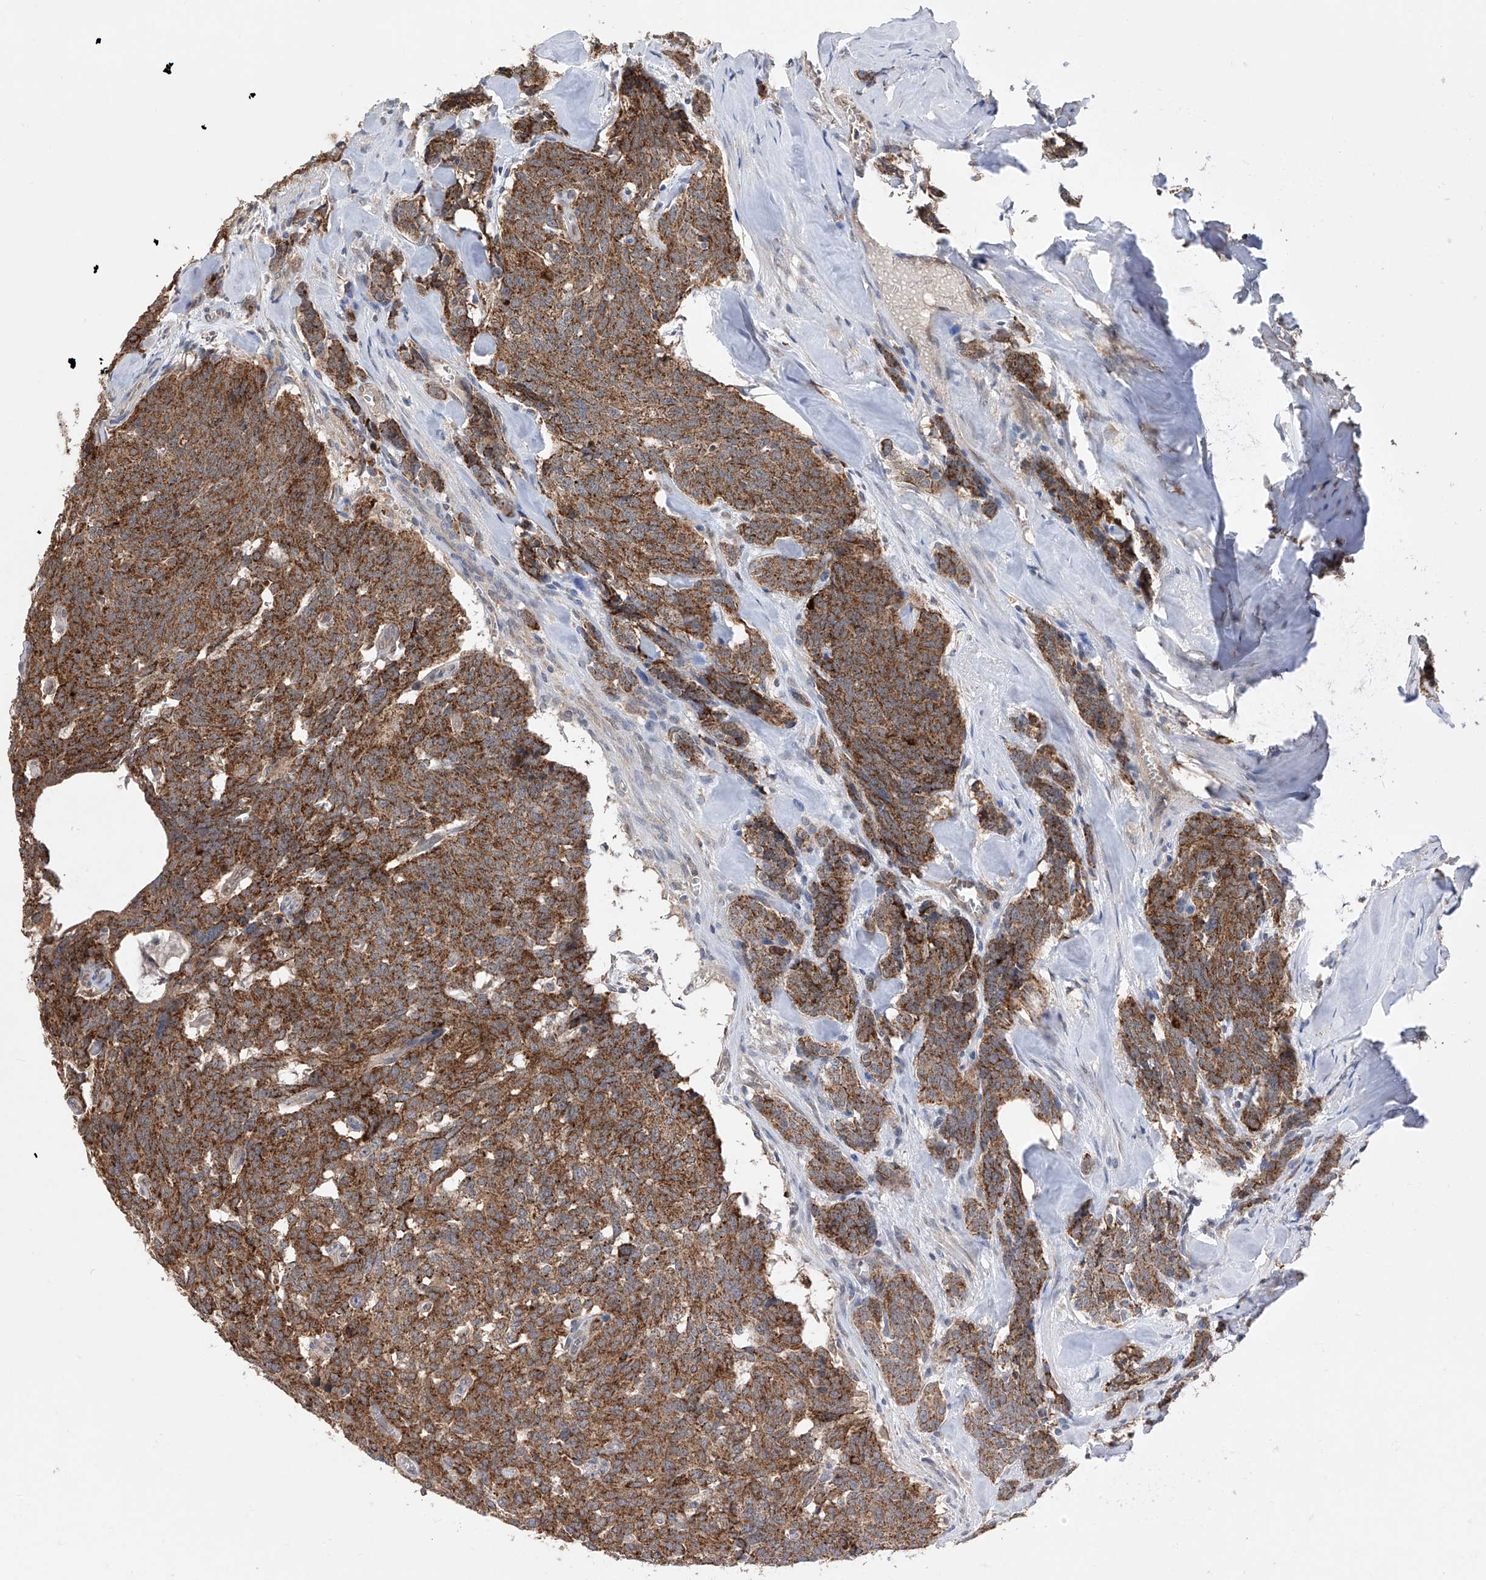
{"staining": {"intensity": "strong", "quantity": ">75%", "location": "cytoplasmic/membranous"}, "tissue": "carcinoid", "cell_type": "Tumor cells", "image_type": "cancer", "snomed": [{"axis": "morphology", "description": "Carcinoid, malignant, NOS"}, {"axis": "topography", "description": "Lung"}], "caption": "A high amount of strong cytoplasmic/membranous staining is appreciated in approximately >75% of tumor cells in carcinoid (malignant) tissue. Nuclei are stained in blue.", "gene": "SDHAF4", "patient": {"sex": "female", "age": 46}}